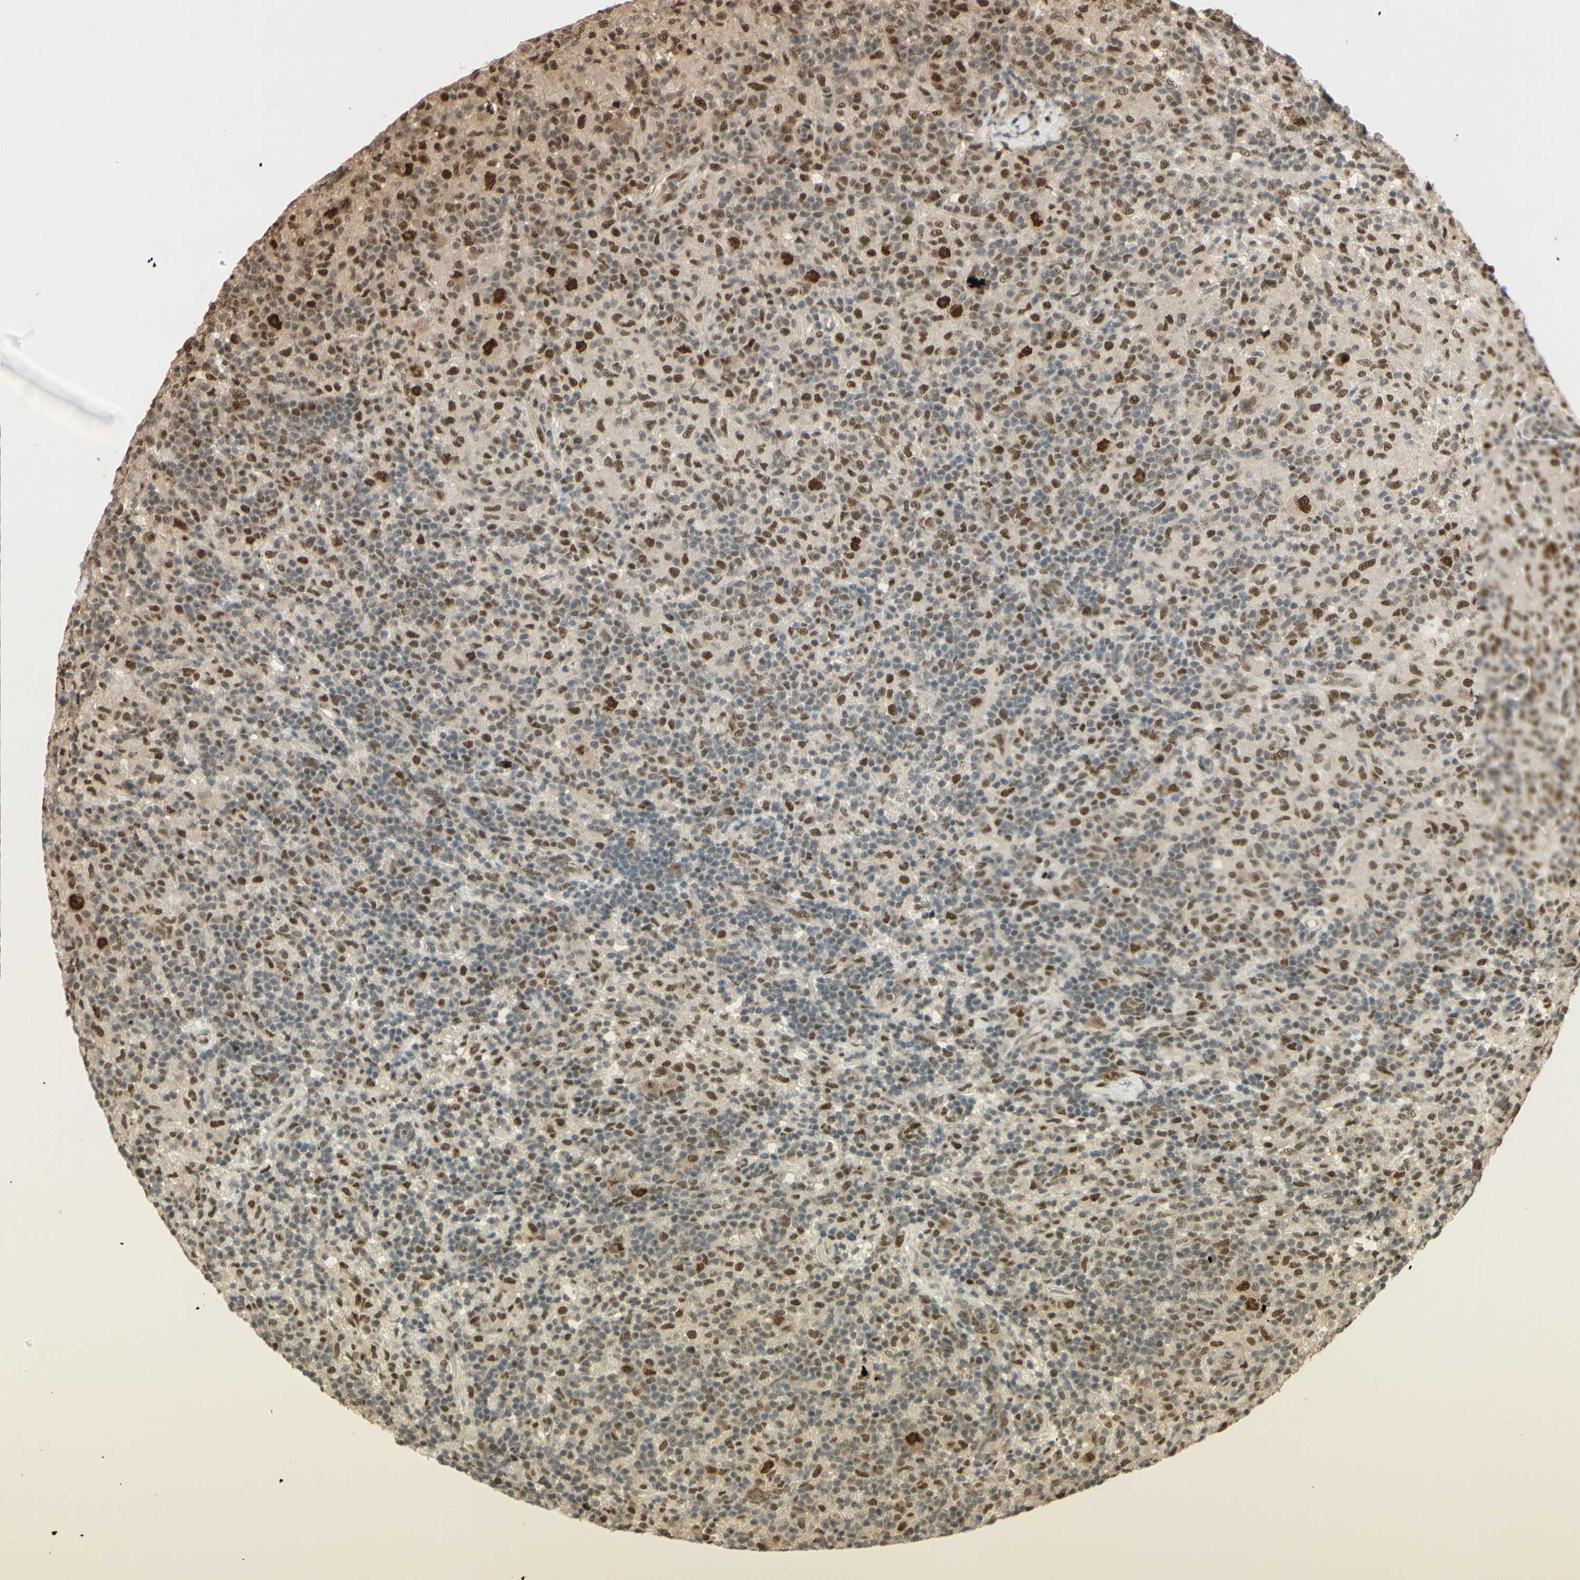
{"staining": {"intensity": "strong", "quantity": ">75%", "location": "cytoplasmic/membranous,nuclear"}, "tissue": "lymphoma", "cell_type": "Tumor cells", "image_type": "cancer", "snomed": [{"axis": "morphology", "description": "Hodgkin's disease, NOS"}, {"axis": "topography", "description": "Lymph node"}], "caption": "This micrograph demonstrates immunohistochemistry (IHC) staining of human Hodgkin's disease, with high strong cytoplasmic/membranous and nuclear expression in approximately >75% of tumor cells.", "gene": "HSF1", "patient": {"sex": "male", "age": 70}}